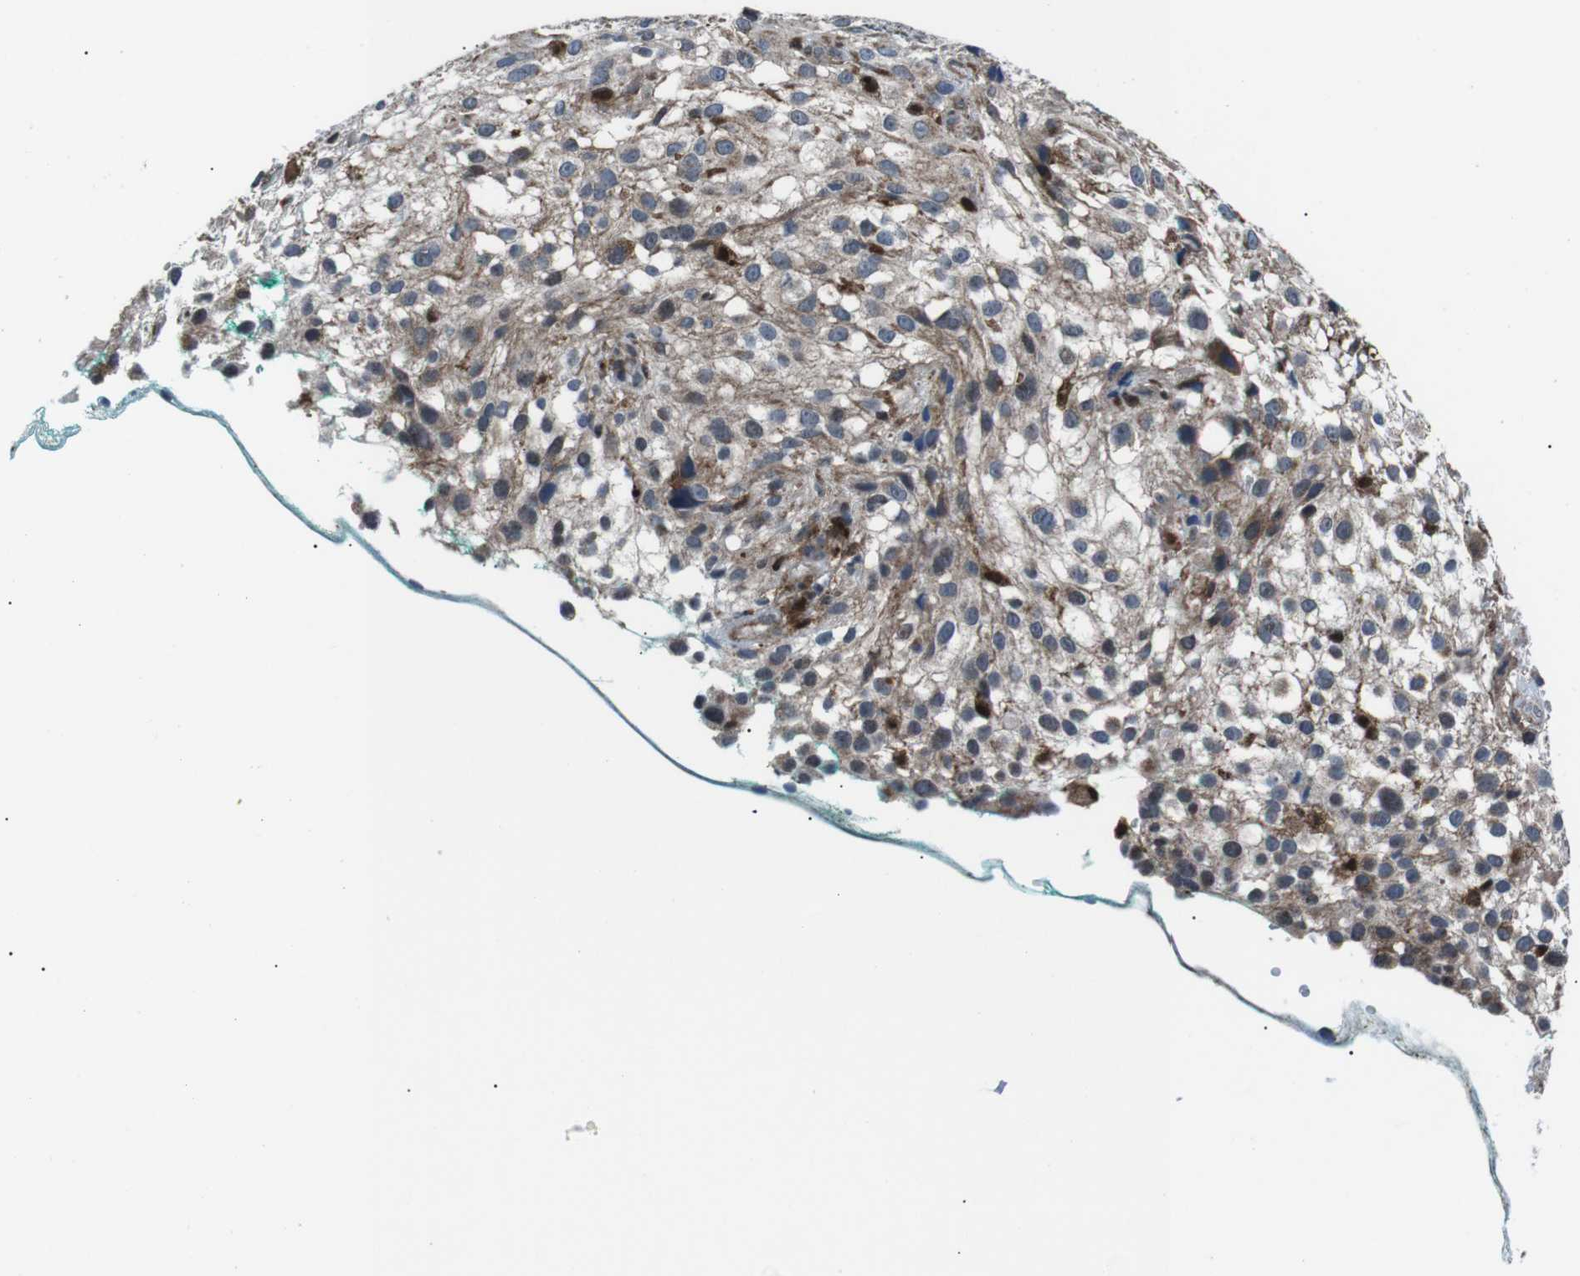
{"staining": {"intensity": "weak", "quantity": "25%-75%", "location": "cytoplasmic/membranous"}, "tissue": "melanoma", "cell_type": "Tumor cells", "image_type": "cancer", "snomed": [{"axis": "morphology", "description": "Necrosis, NOS"}, {"axis": "morphology", "description": "Malignant melanoma, NOS"}, {"axis": "topography", "description": "Skin"}], "caption": "High-magnification brightfield microscopy of malignant melanoma stained with DAB (3,3'-diaminobenzidine) (brown) and counterstained with hematoxylin (blue). tumor cells exhibit weak cytoplasmic/membranous staining is seen in approximately25%-75% of cells. (Stains: DAB in brown, nuclei in blue, Microscopy: brightfield microscopy at high magnification).", "gene": "BLNK", "patient": {"sex": "female", "age": 87}}